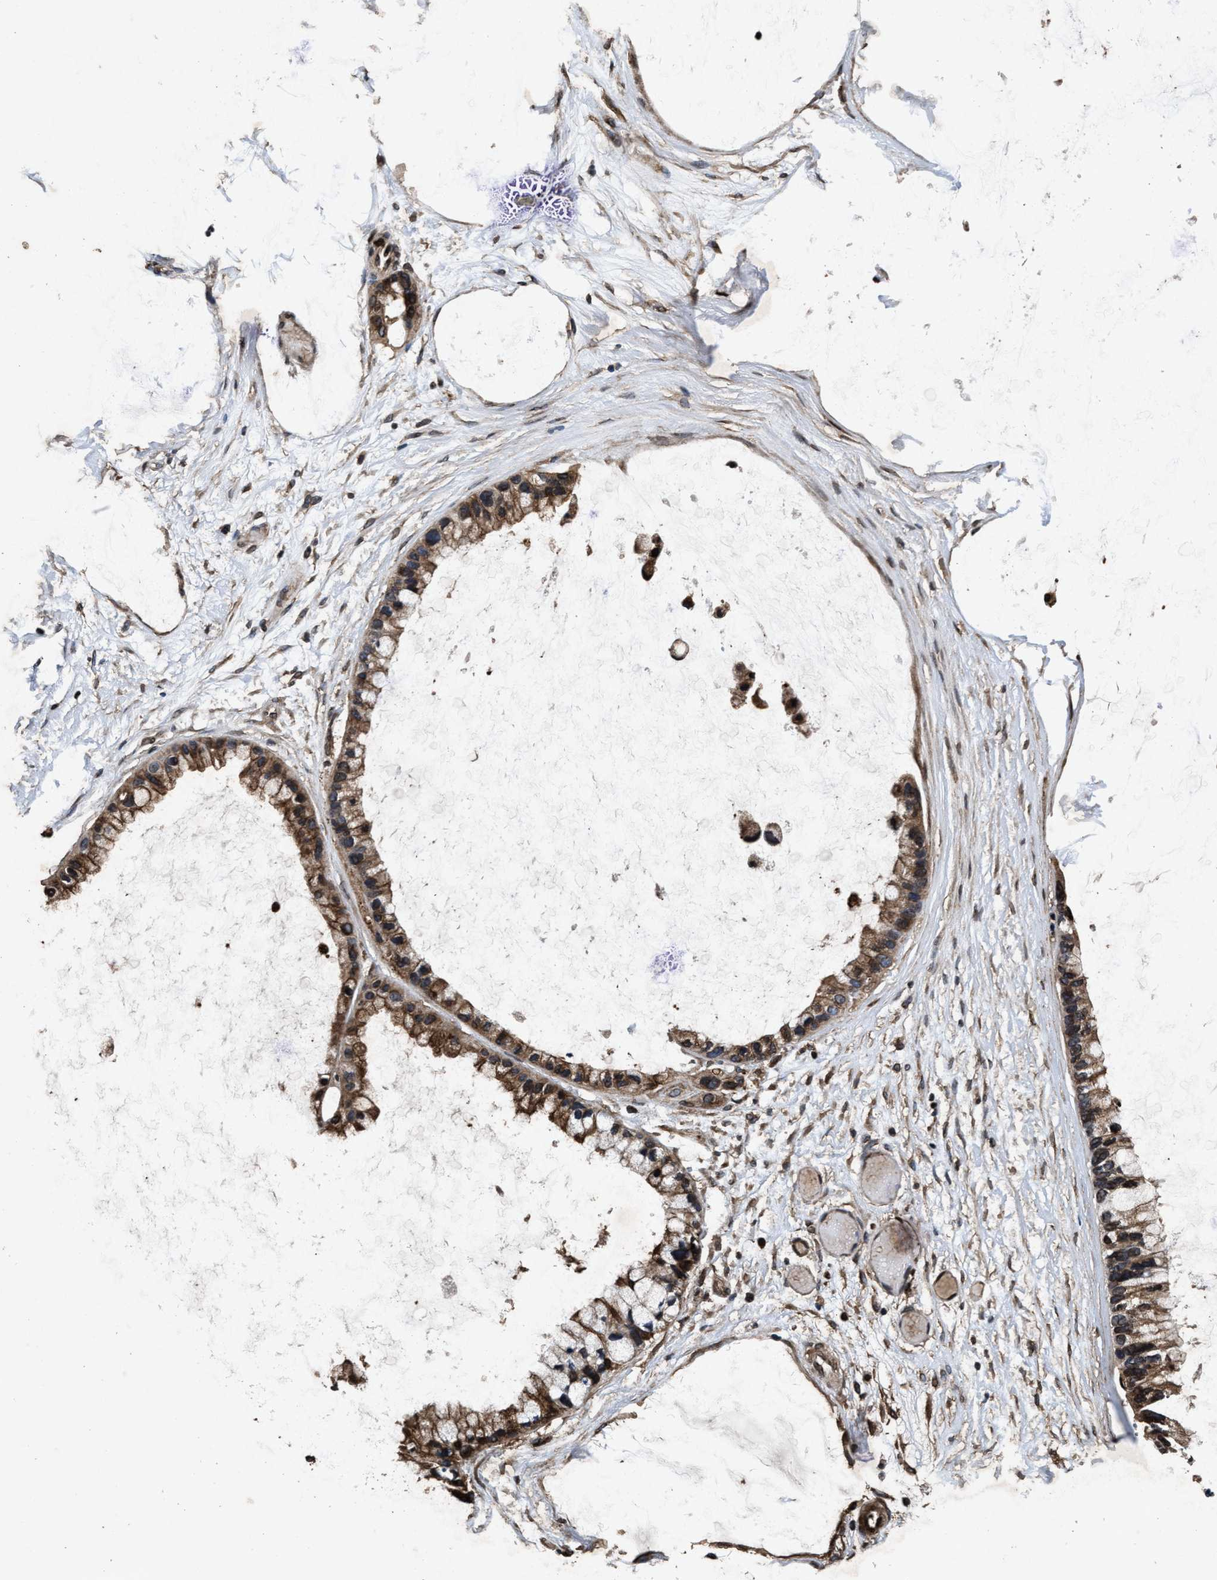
{"staining": {"intensity": "moderate", "quantity": ">75%", "location": "cytoplasmic/membranous"}, "tissue": "ovarian cancer", "cell_type": "Tumor cells", "image_type": "cancer", "snomed": [{"axis": "morphology", "description": "Cystadenocarcinoma, mucinous, NOS"}, {"axis": "topography", "description": "Ovary"}], "caption": "The immunohistochemical stain shows moderate cytoplasmic/membranous positivity in tumor cells of mucinous cystadenocarcinoma (ovarian) tissue. The protein is shown in brown color, while the nuclei are stained blue.", "gene": "ACCS", "patient": {"sex": "female", "age": 39}}